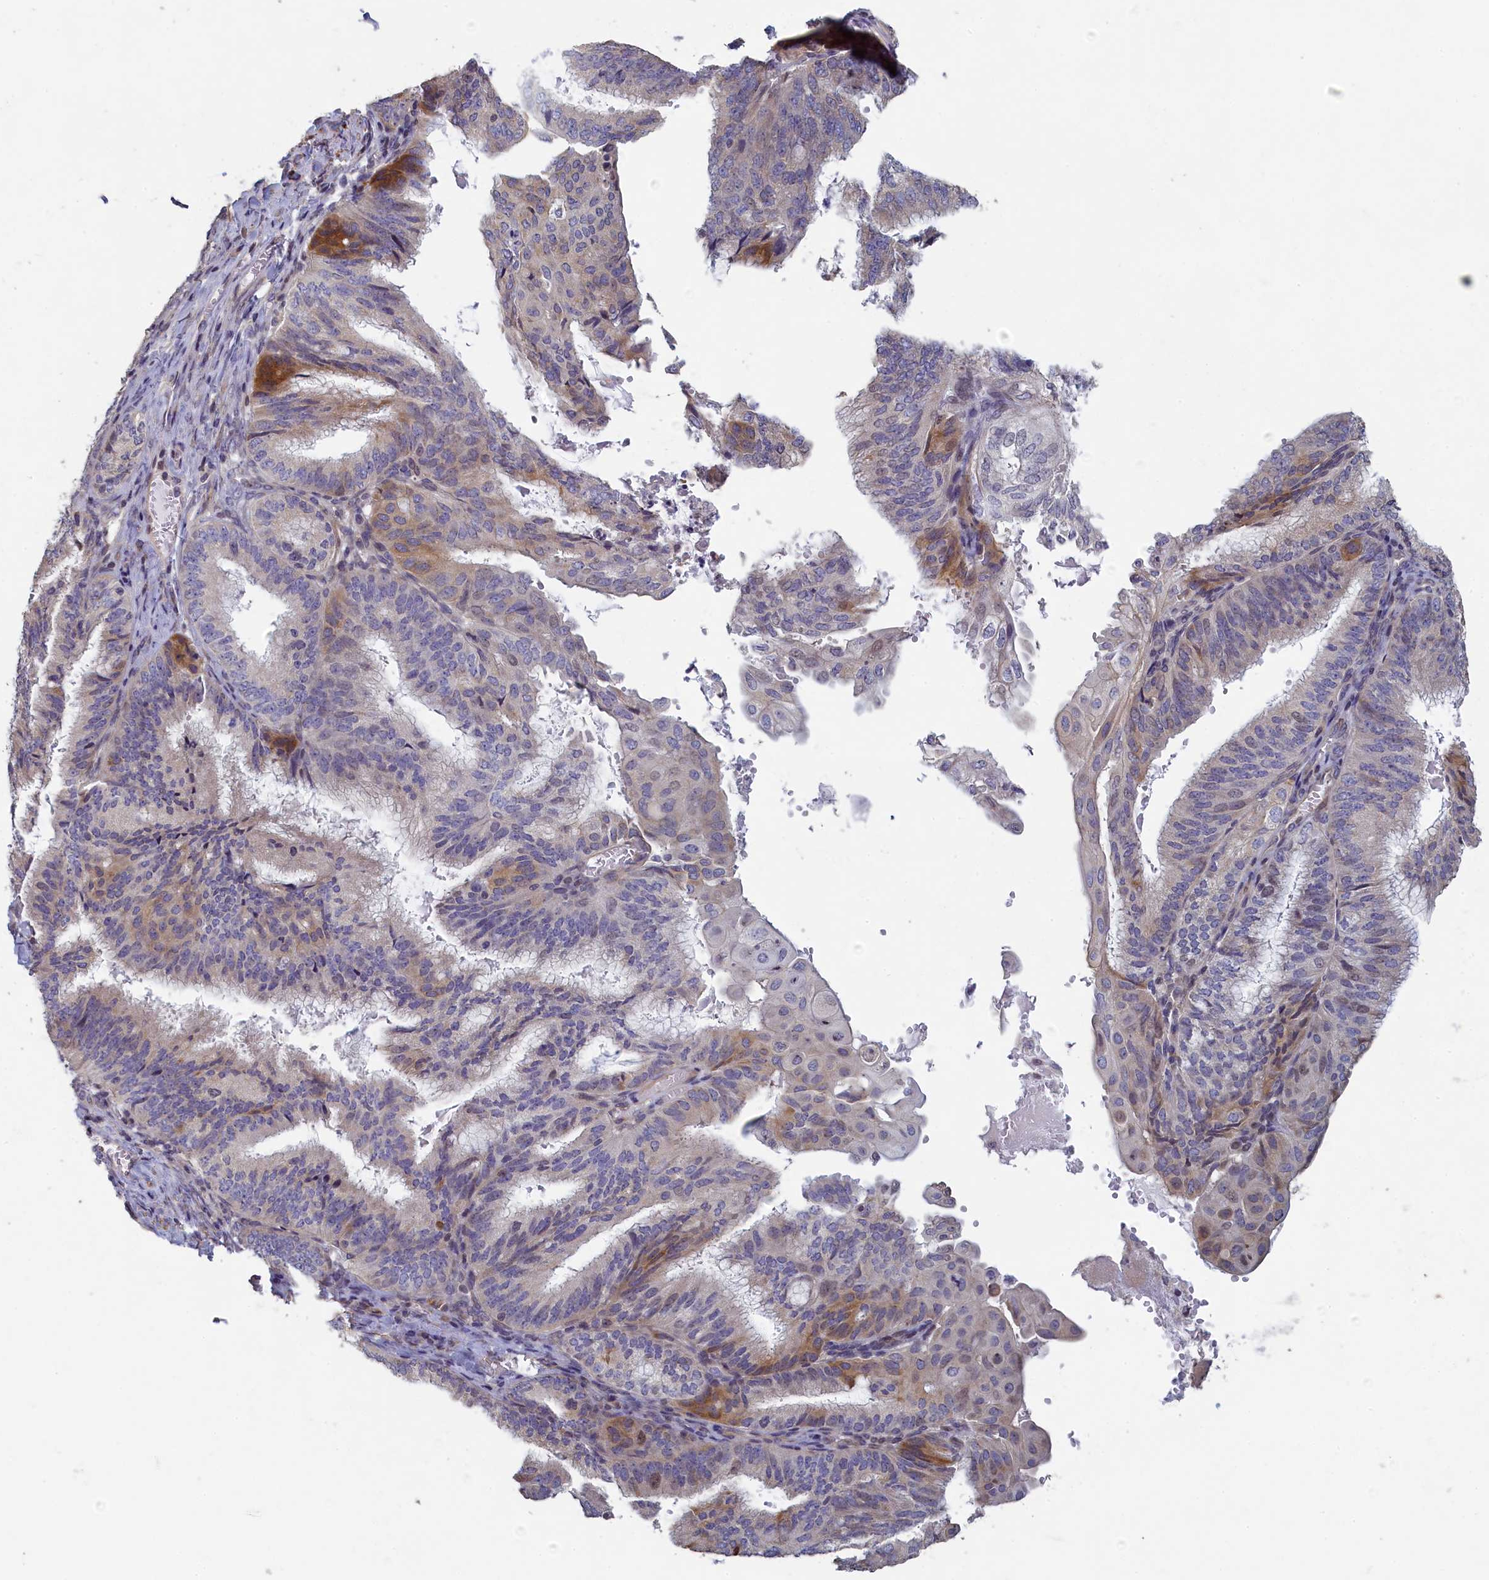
{"staining": {"intensity": "moderate", "quantity": "<25%", "location": "cytoplasmic/membranous"}, "tissue": "endometrial cancer", "cell_type": "Tumor cells", "image_type": "cancer", "snomed": [{"axis": "morphology", "description": "Adenocarcinoma, NOS"}, {"axis": "topography", "description": "Endometrium"}], "caption": "Immunohistochemistry (IHC) micrograph of neoplastic tissue: human endometrial cancer (adenocarcinoma) stained using IHC exhibits low levels of moderate protein expression localized specifically in the cytoplasmic/membranous of tumor cells, appearing as a cytoplasmic/membranous brown color.", "gene": "DIXDC1", "patient": {"sex": "female", "age": 49}}